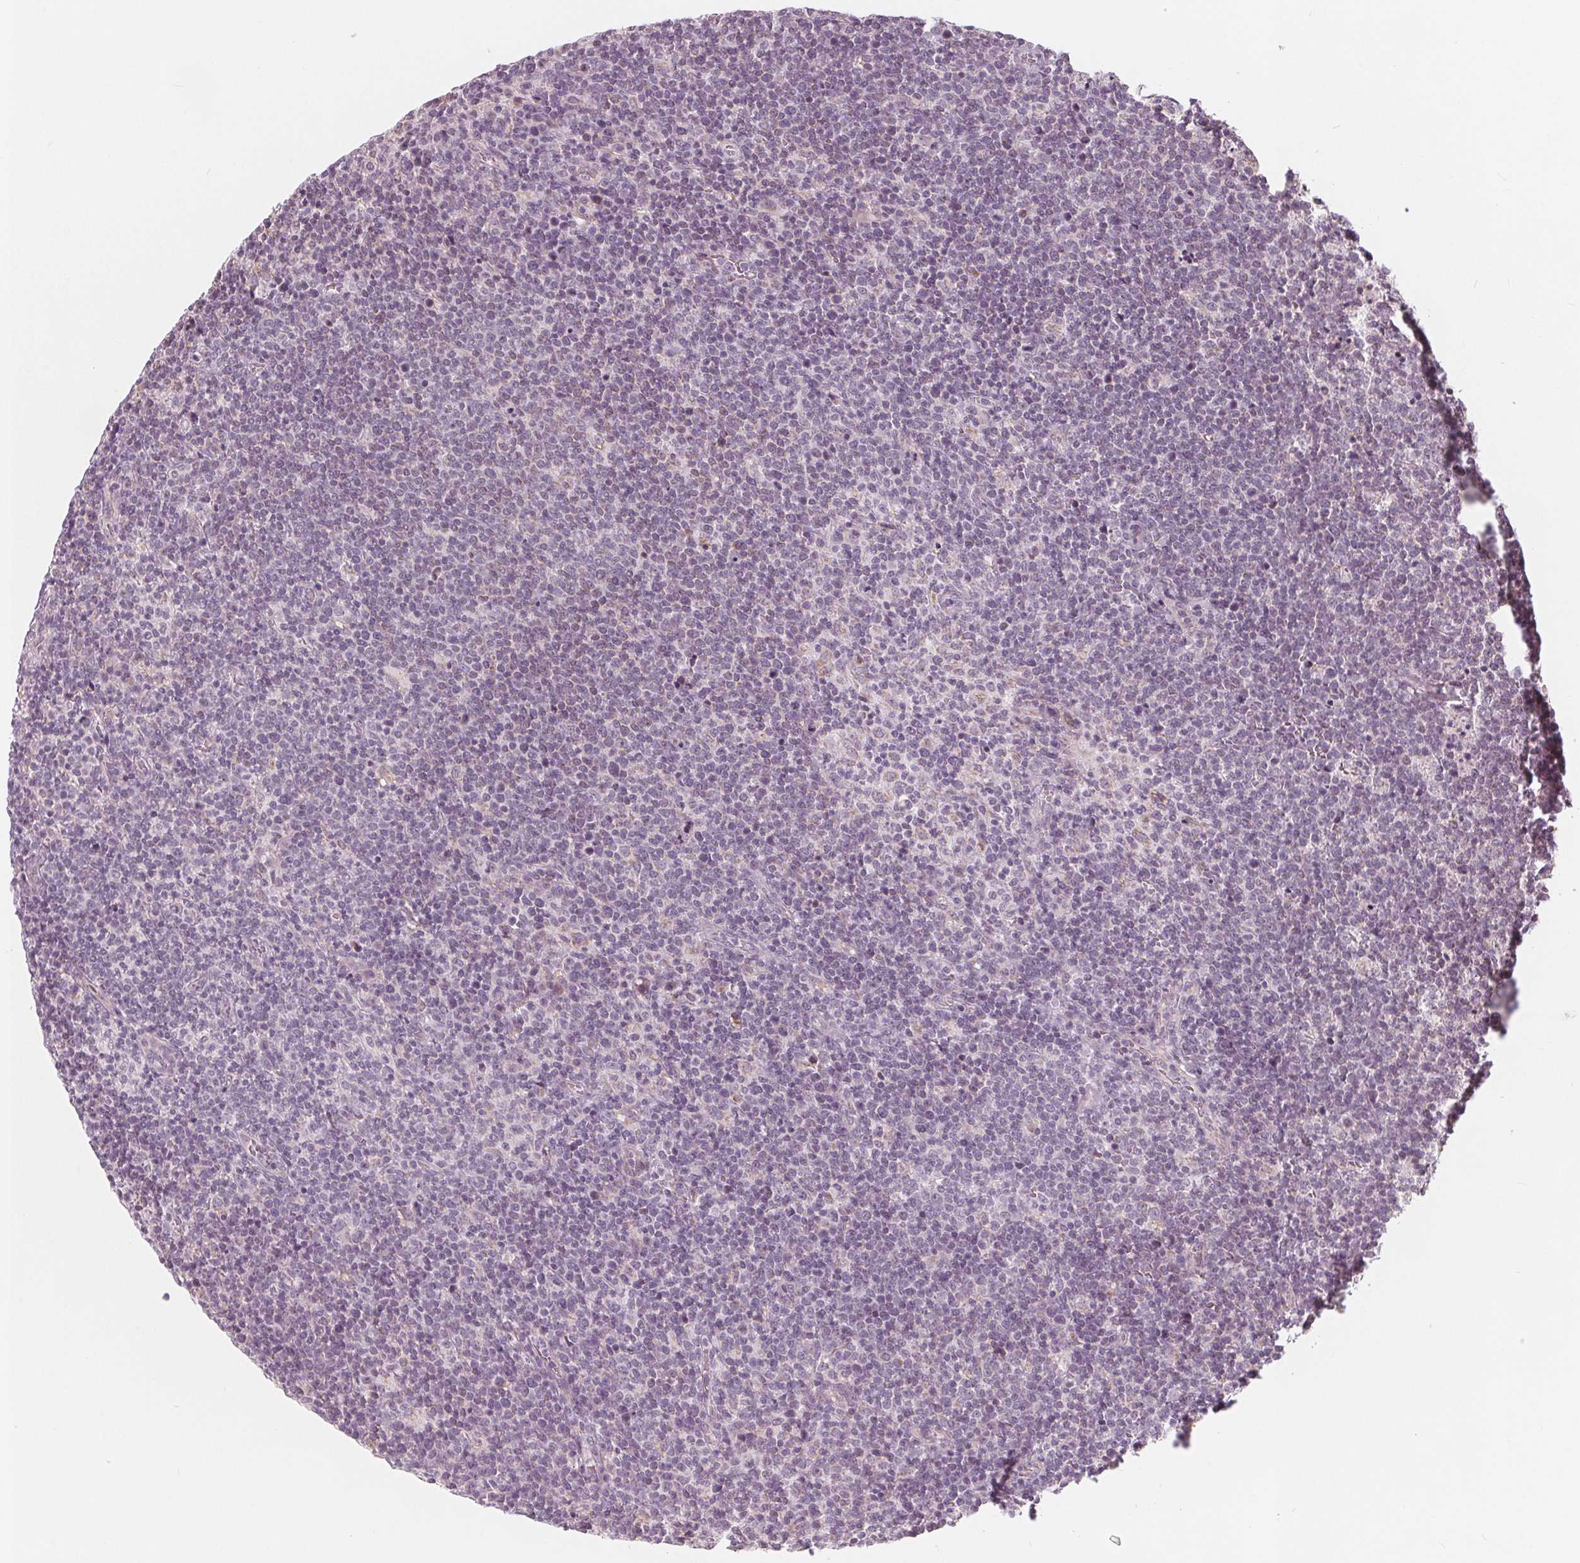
{"staining": {"intensity": "negative", "quantity": "none", "location": "none"}, "tissue": "lymphoma", "cell_type": "Tumor cells", "image_type": "cancer", "snomed": [{"axis": "morphology", "description": "Malignant lymphoma, non-Hodgkin's type, High grade"}, {"axis": "topography", "description": "Lymph node"}], "caption": "Immunohistochemistry (IHC) photomicrograph of malignant lymphoma, non-Hodgkin's type (high-grade) stained for a protein (brown), which displays no staining in tumor cells.", "gene": "NUP210L", "patient": {"sex": "male", "age": 61}}